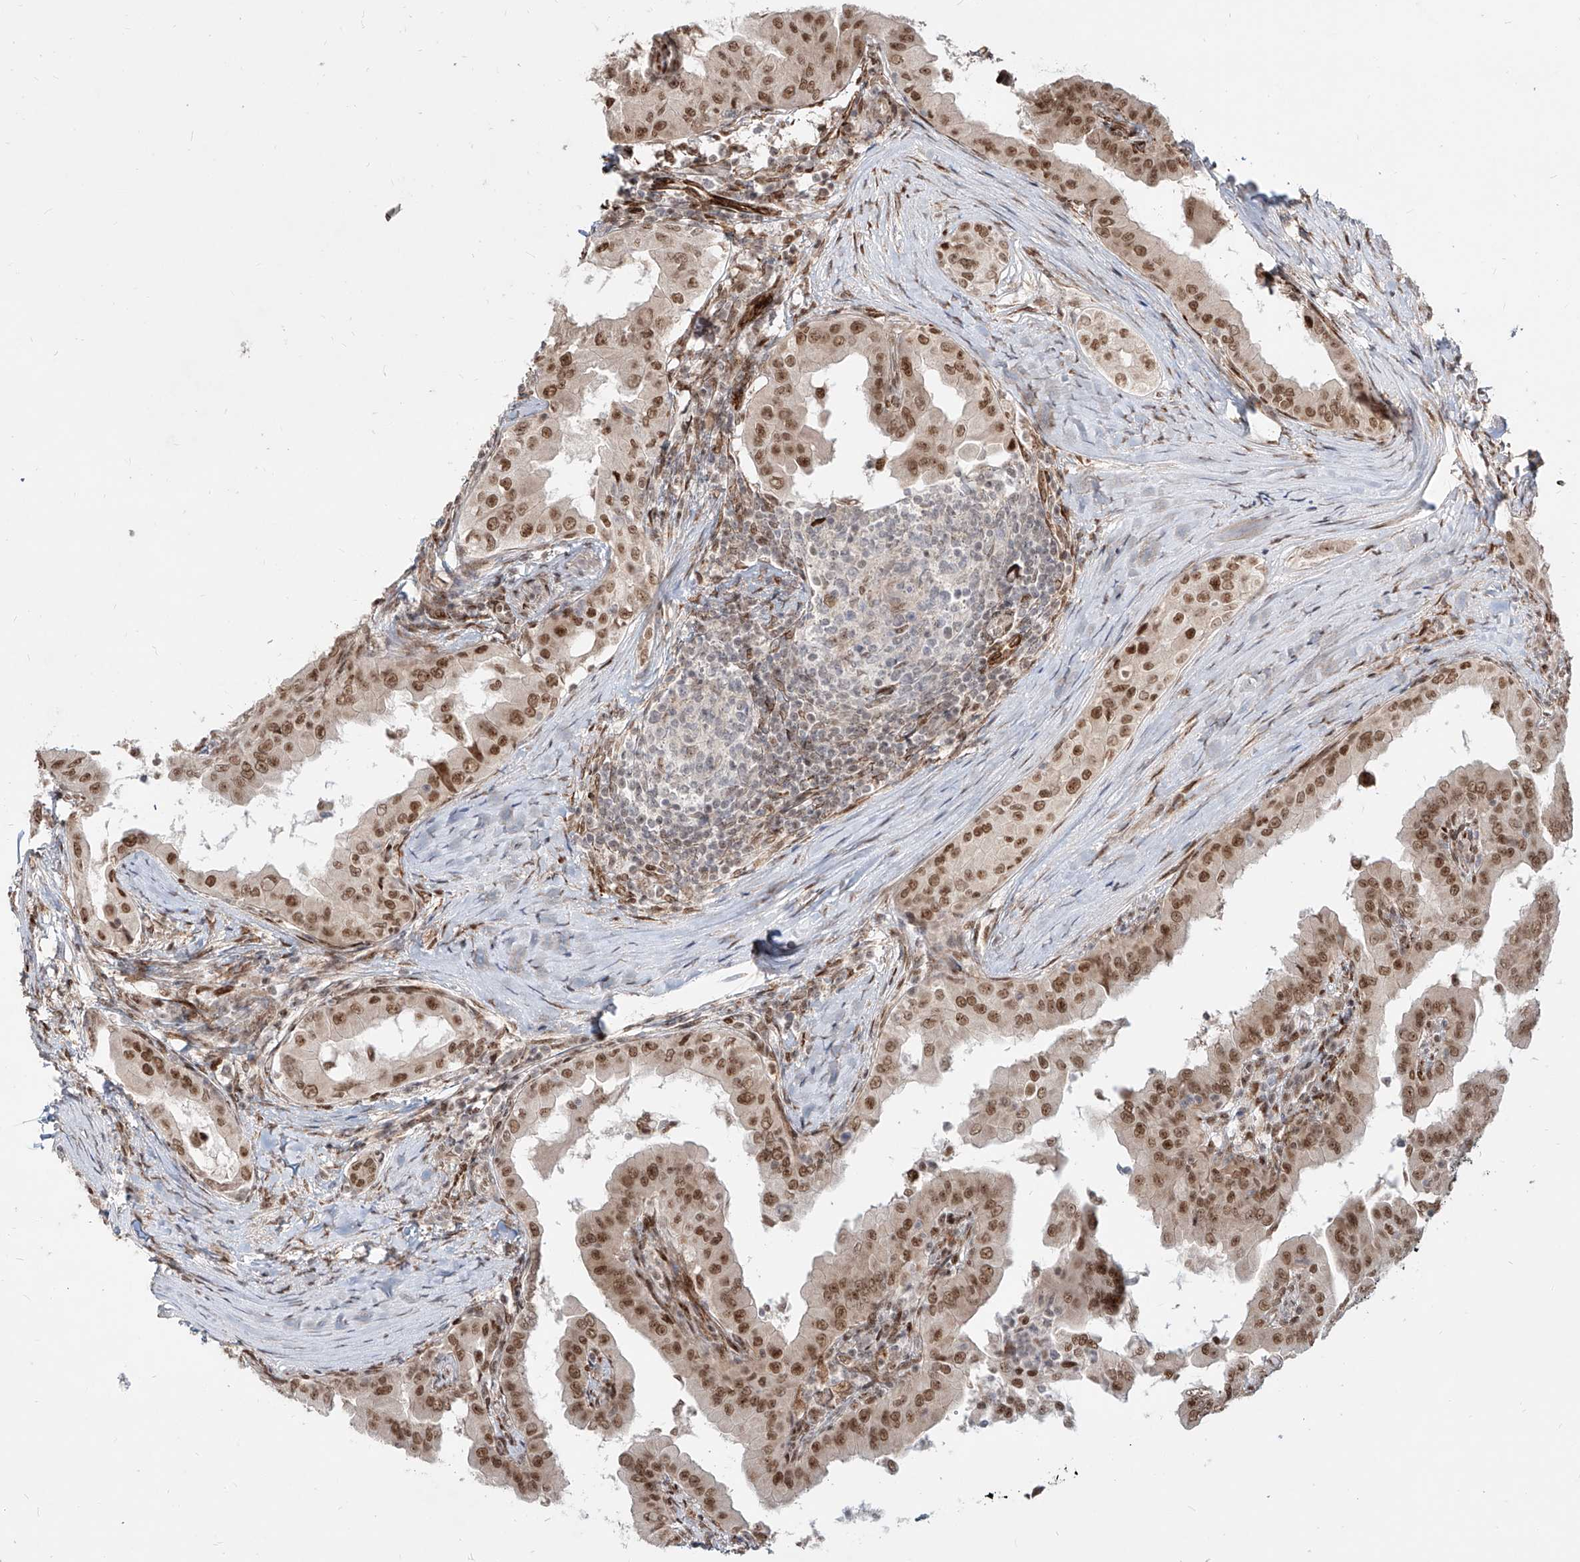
{"staining": {"intensity": "moderate", "quantity": ">75%", "location": "nuclear"}, "tissue": "thyroid cancer", "cell_type": "Tumor cells", "image_type": "cancer", "snomed": [{"axis": "morphology", "description": "Papillary adenocarcinoma, NOS"}, {"axis": "topography", "description": "Thyroid gland"}], "caption": "Human thyroid cancer stained for a protein (brown) reveals moderate nuclear positive positivity in approximately >75% of tumor cells.", "gene": "ZNF710", "patient": {"sex": "male", "age": 33}}